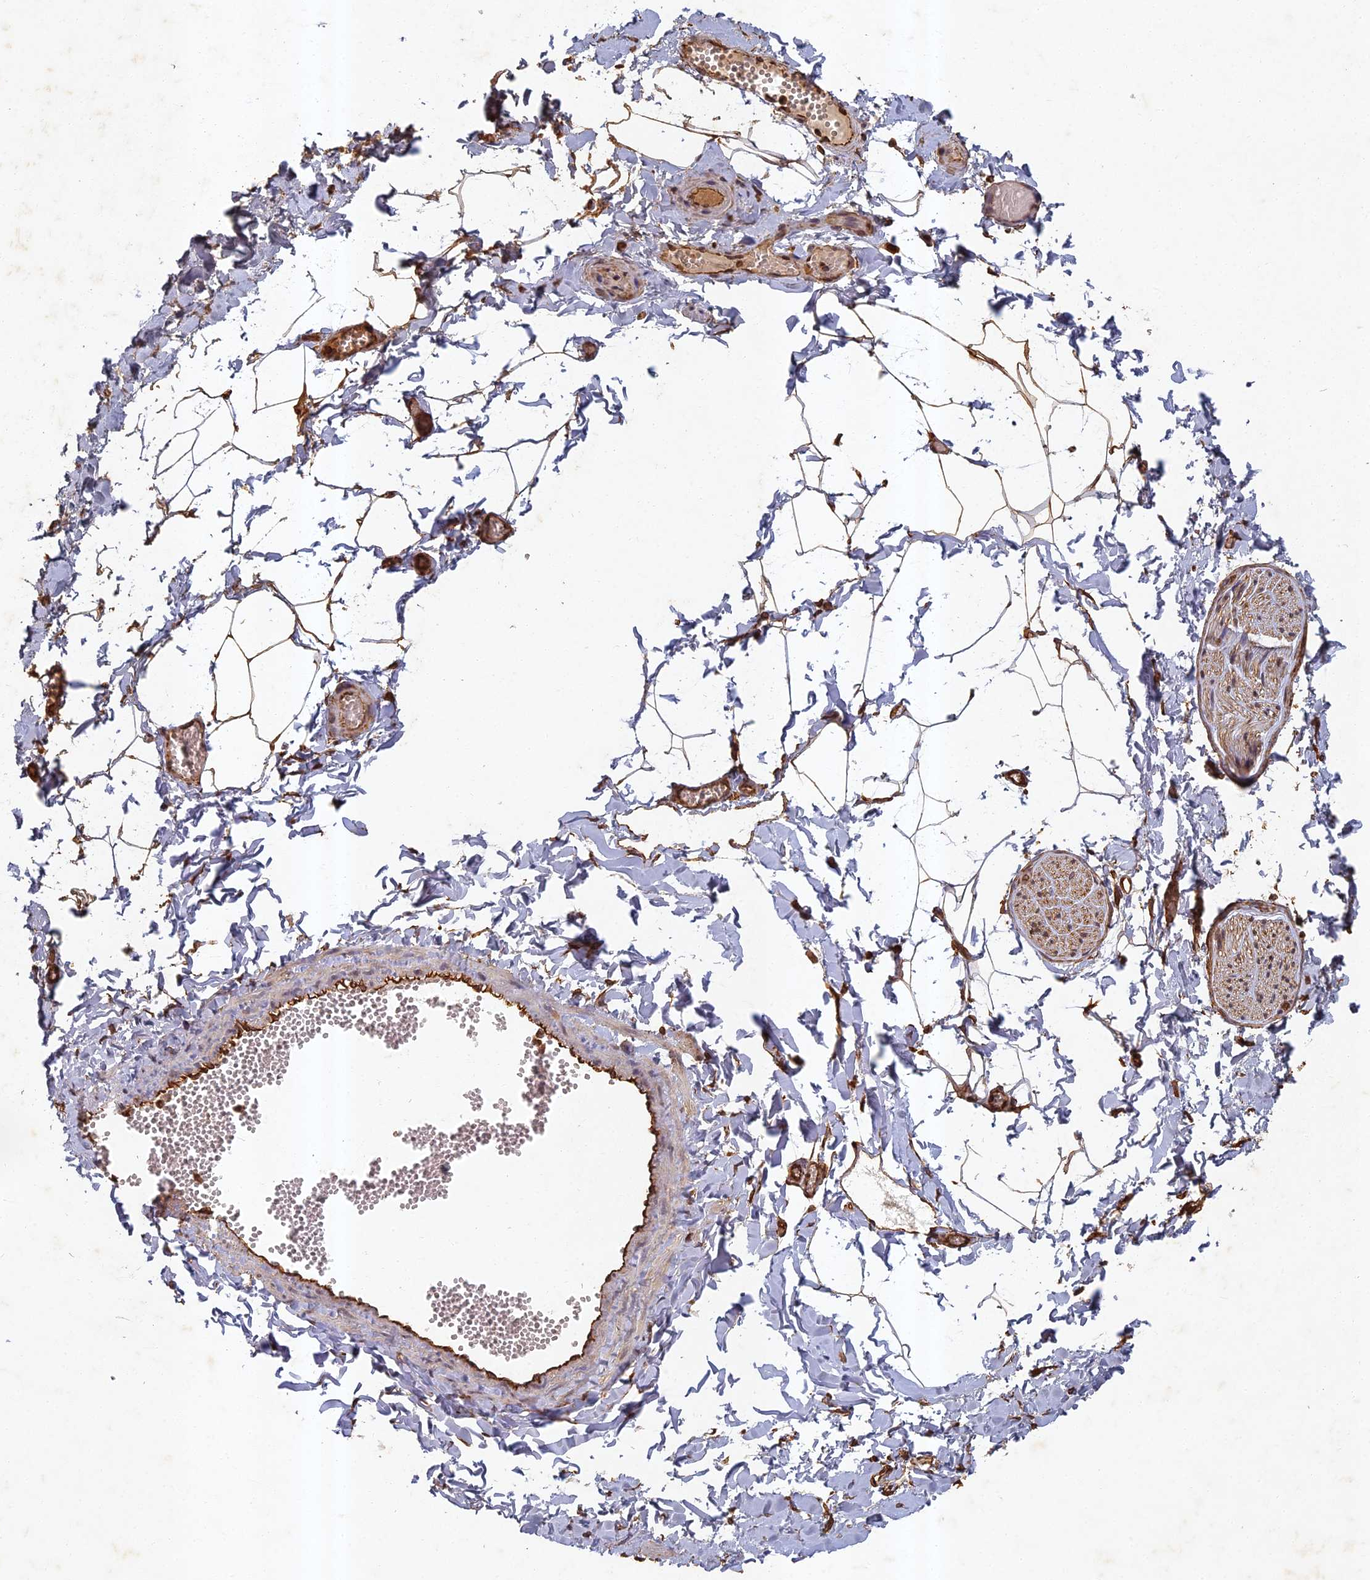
{"staining": {"intensity": "moderate", "quantity": ">75%", "location": "cytoplasmic/membranous"}, "tissue": "adipose tissue", "cell_type": "Adipocytes", "image_type": "normal", "snomed": [{"axis": "morphology", "description": "Normal tissue, NOS"}, {"axis": "topography", "description": "Gallbladder"}, {"axis": "topography", "description": "Peripheral nerve tissue"}], "caption": "The image shows immunohistochemical staining of unremarkable adipose tissue. There is moderate cytoplasmic/membranous staining is present in approximately >75% of adipocytes.", "gene": "ABCB10", "patient": {"sex": "male", "age": 38}}